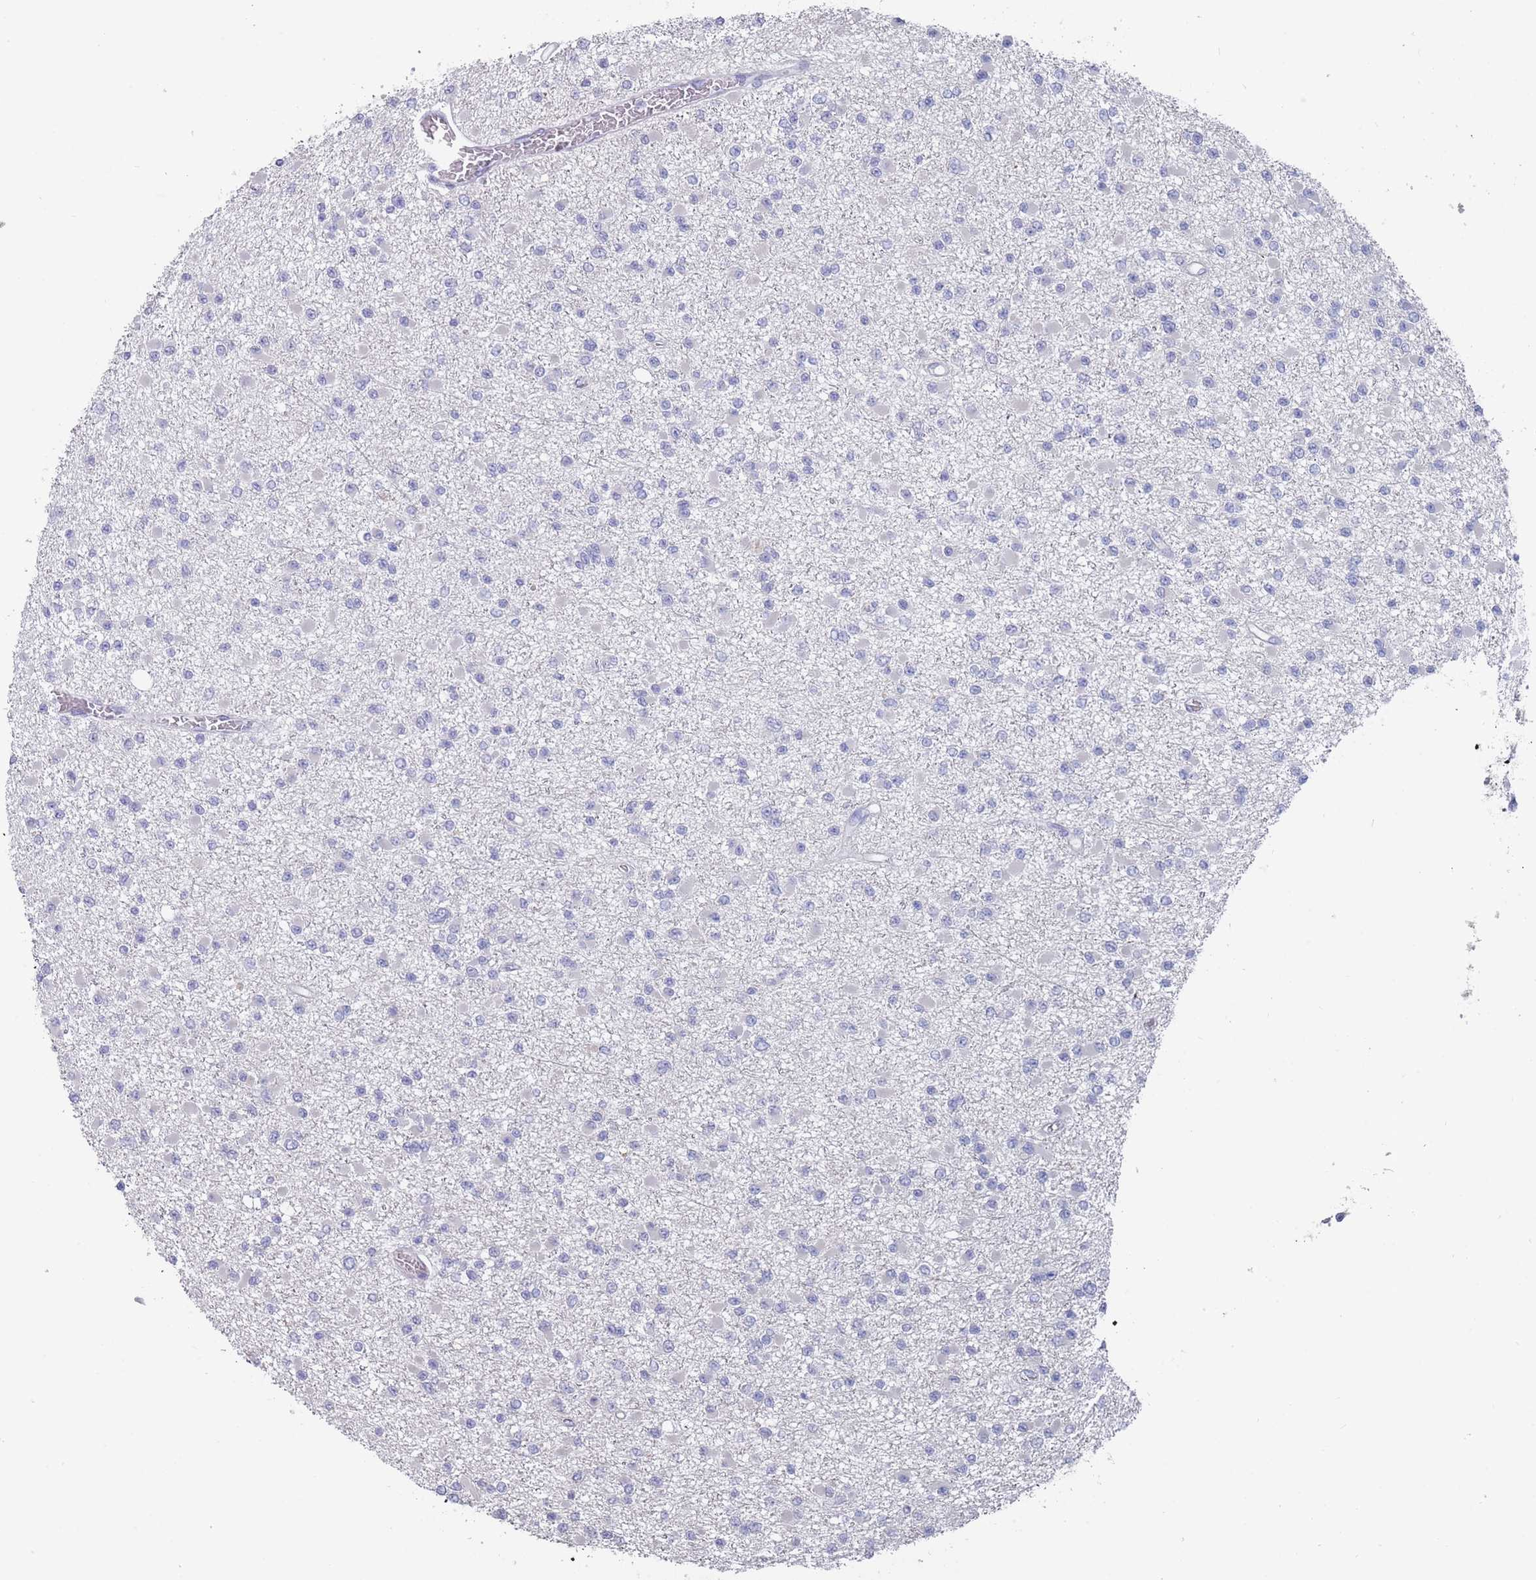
{"staining": {"intensity": "negative", "quantity": "none", "location": "none"}, "tissue": "glioma", "cell_type": "Tumor cells", "image_type": "cancer", "snomed": [{"axis": "morphology", "description": "Glioma, malignant, Low grade"}, {"axis": "topography", "description": "Brain"}], "caption": "Tumor cells are negative for protein expression in human low-grade glioma (malignant).", "gene": "CYP51A1", "patient": {"sex": "female", "age": 22}}